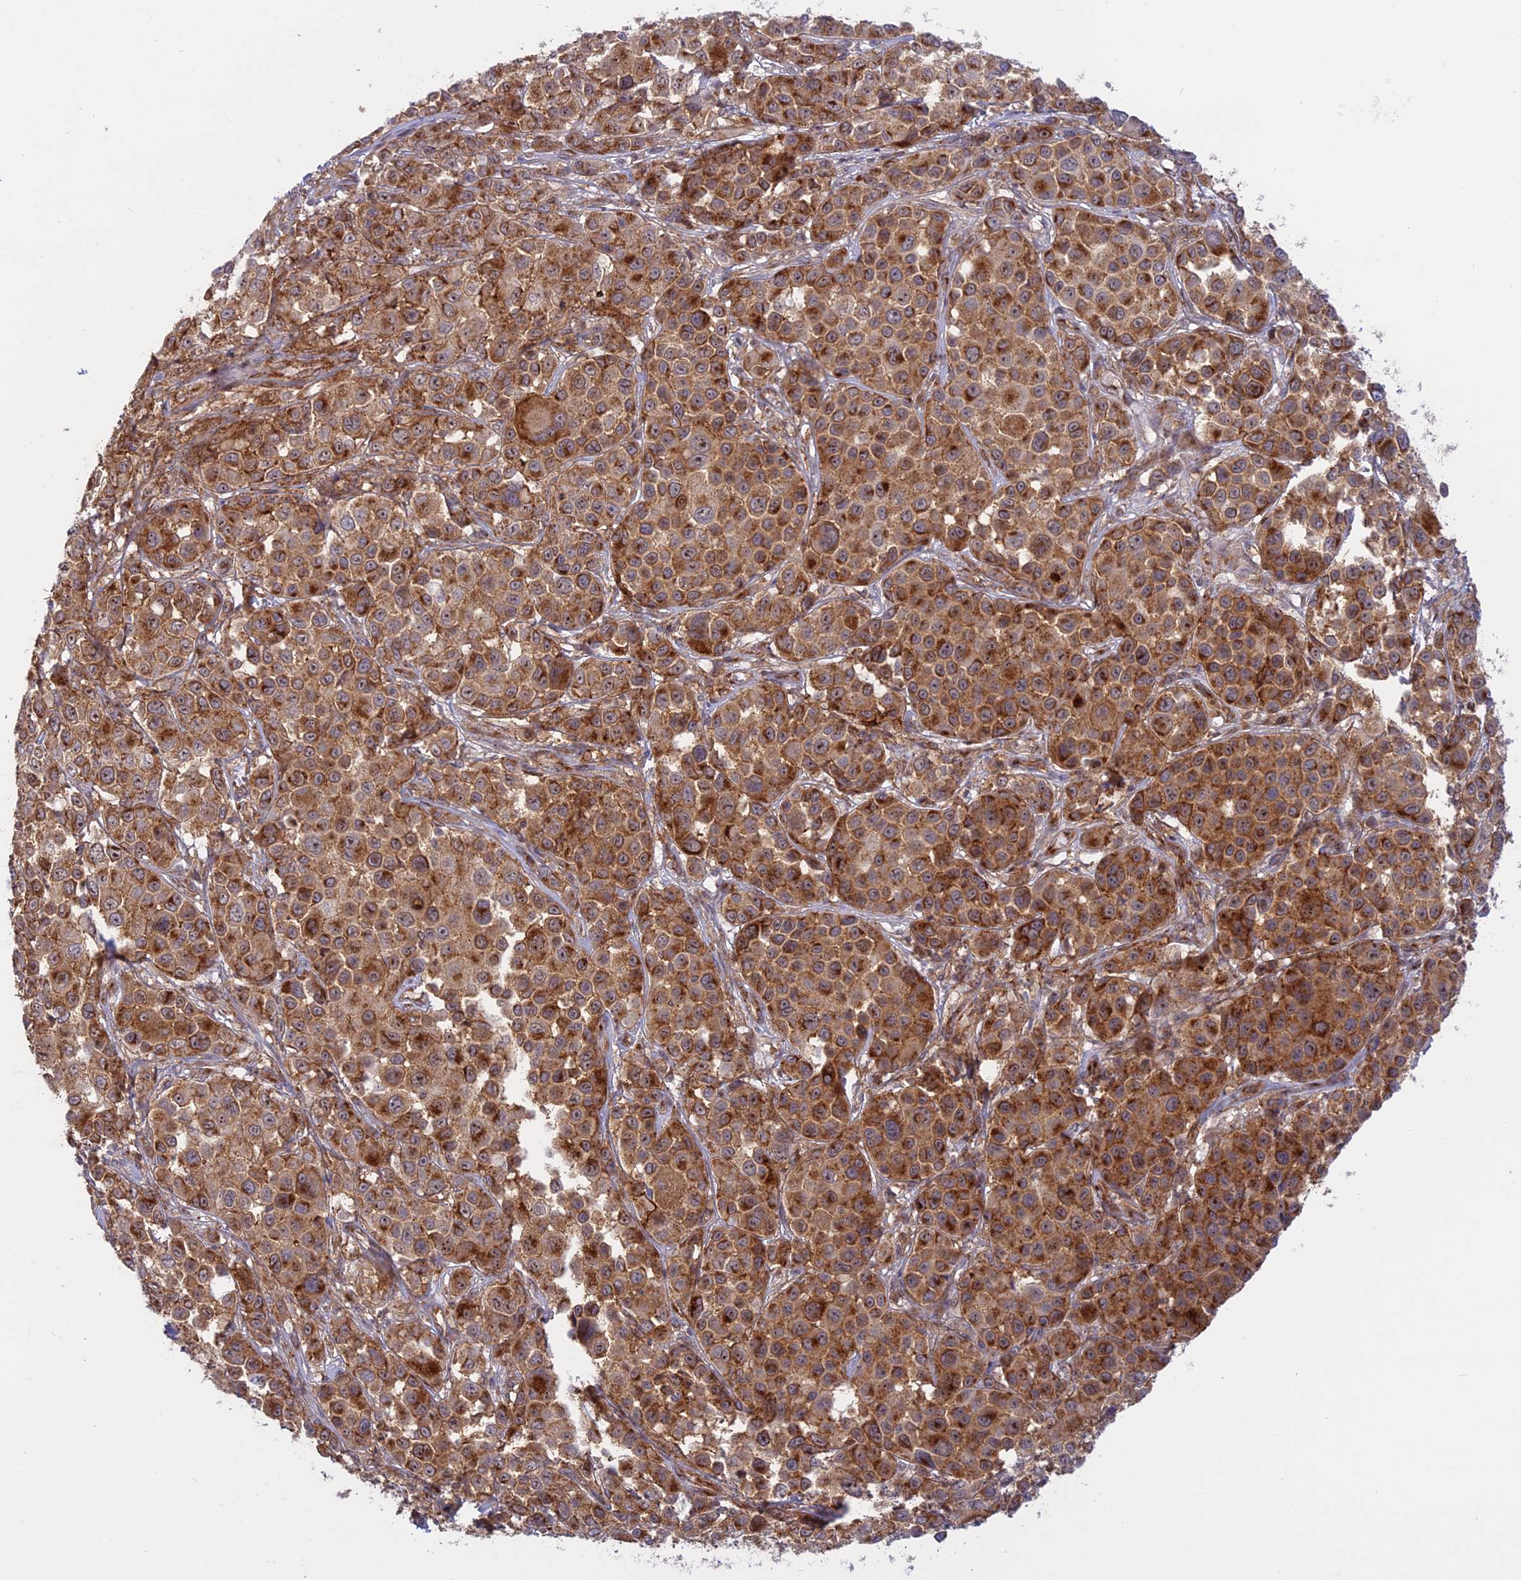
{"staining": {"intensity": "strong", "quantity": ">75%", "location": "cytoplasmic/membranous"}, "tissue": "melanoma", "cell_type": "Tumor cells", "image_type": "cancer", "snomed": [{"axis": "morphology", "description": "Malignant melanoma, NOS"}, {"axis": "topography", "description": "Skin of trunk"}], "caption": "Tumor cells show high levels of strong cytoplasmic/membranous expression in about >75% of cells in human melanoma. Using DAB (3,3'-diaminobenzidine) (brown) and hematoxylin (blue) stains, captured at high magnification using brightfield microscopy.", "gene": "CLINT1", "patient": {"sex": "male", "age": 71}}